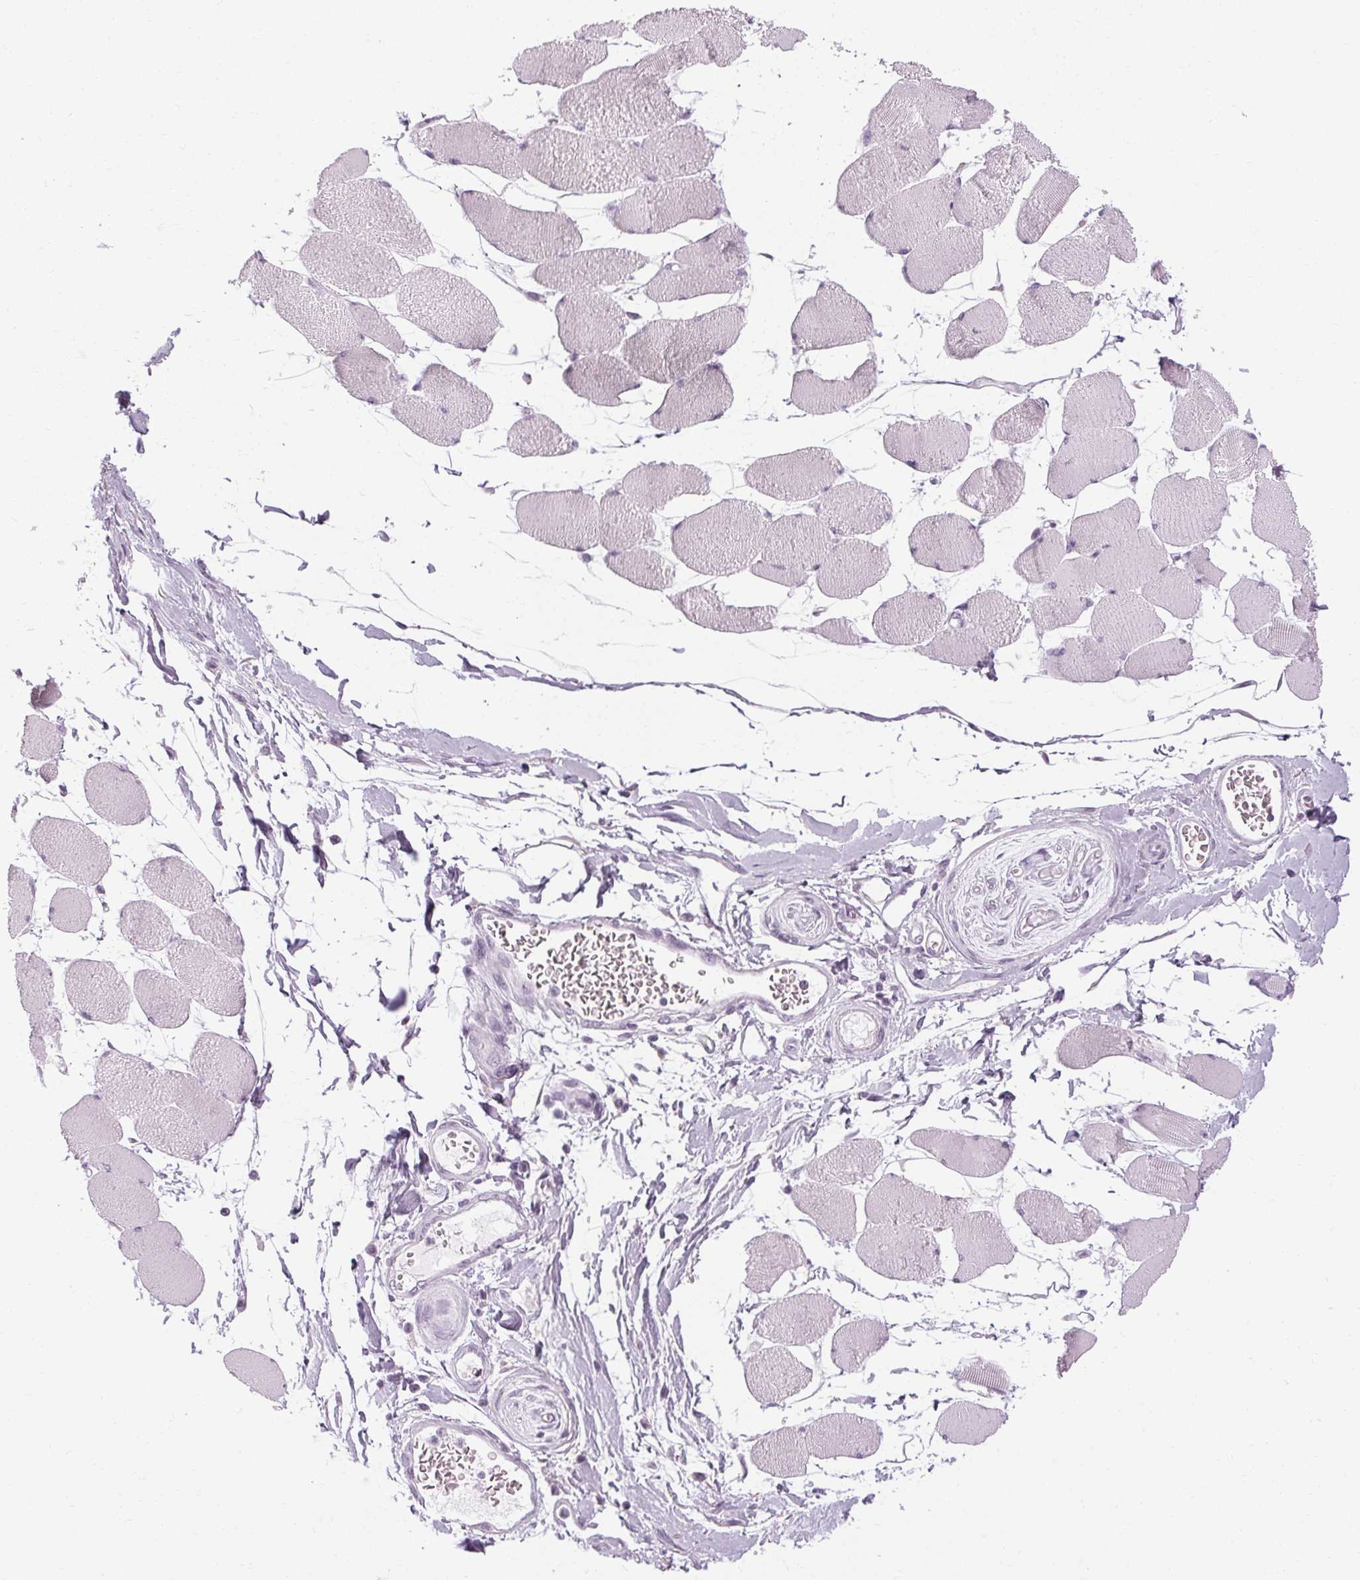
{"staining": {"intensity": "negative", "quantity": "none", "location": "none"}, "tissue": "skeletal muscle", "cell_type": "Myocytes", "image_type": "normal", "snomed": [{"axis": "morphology", "description": "Normal tissue, NOS"}, {"axis": "topography", "description": "Skeletal muscle"}], "caption": "An immunohistochemistry (IHC) histopathology image of normal skeletal muscle is shown. There is no staining in myocytes of skeletal muscle.", "gene": "POMC", "patient": {"sex": "female", "age": 75}}